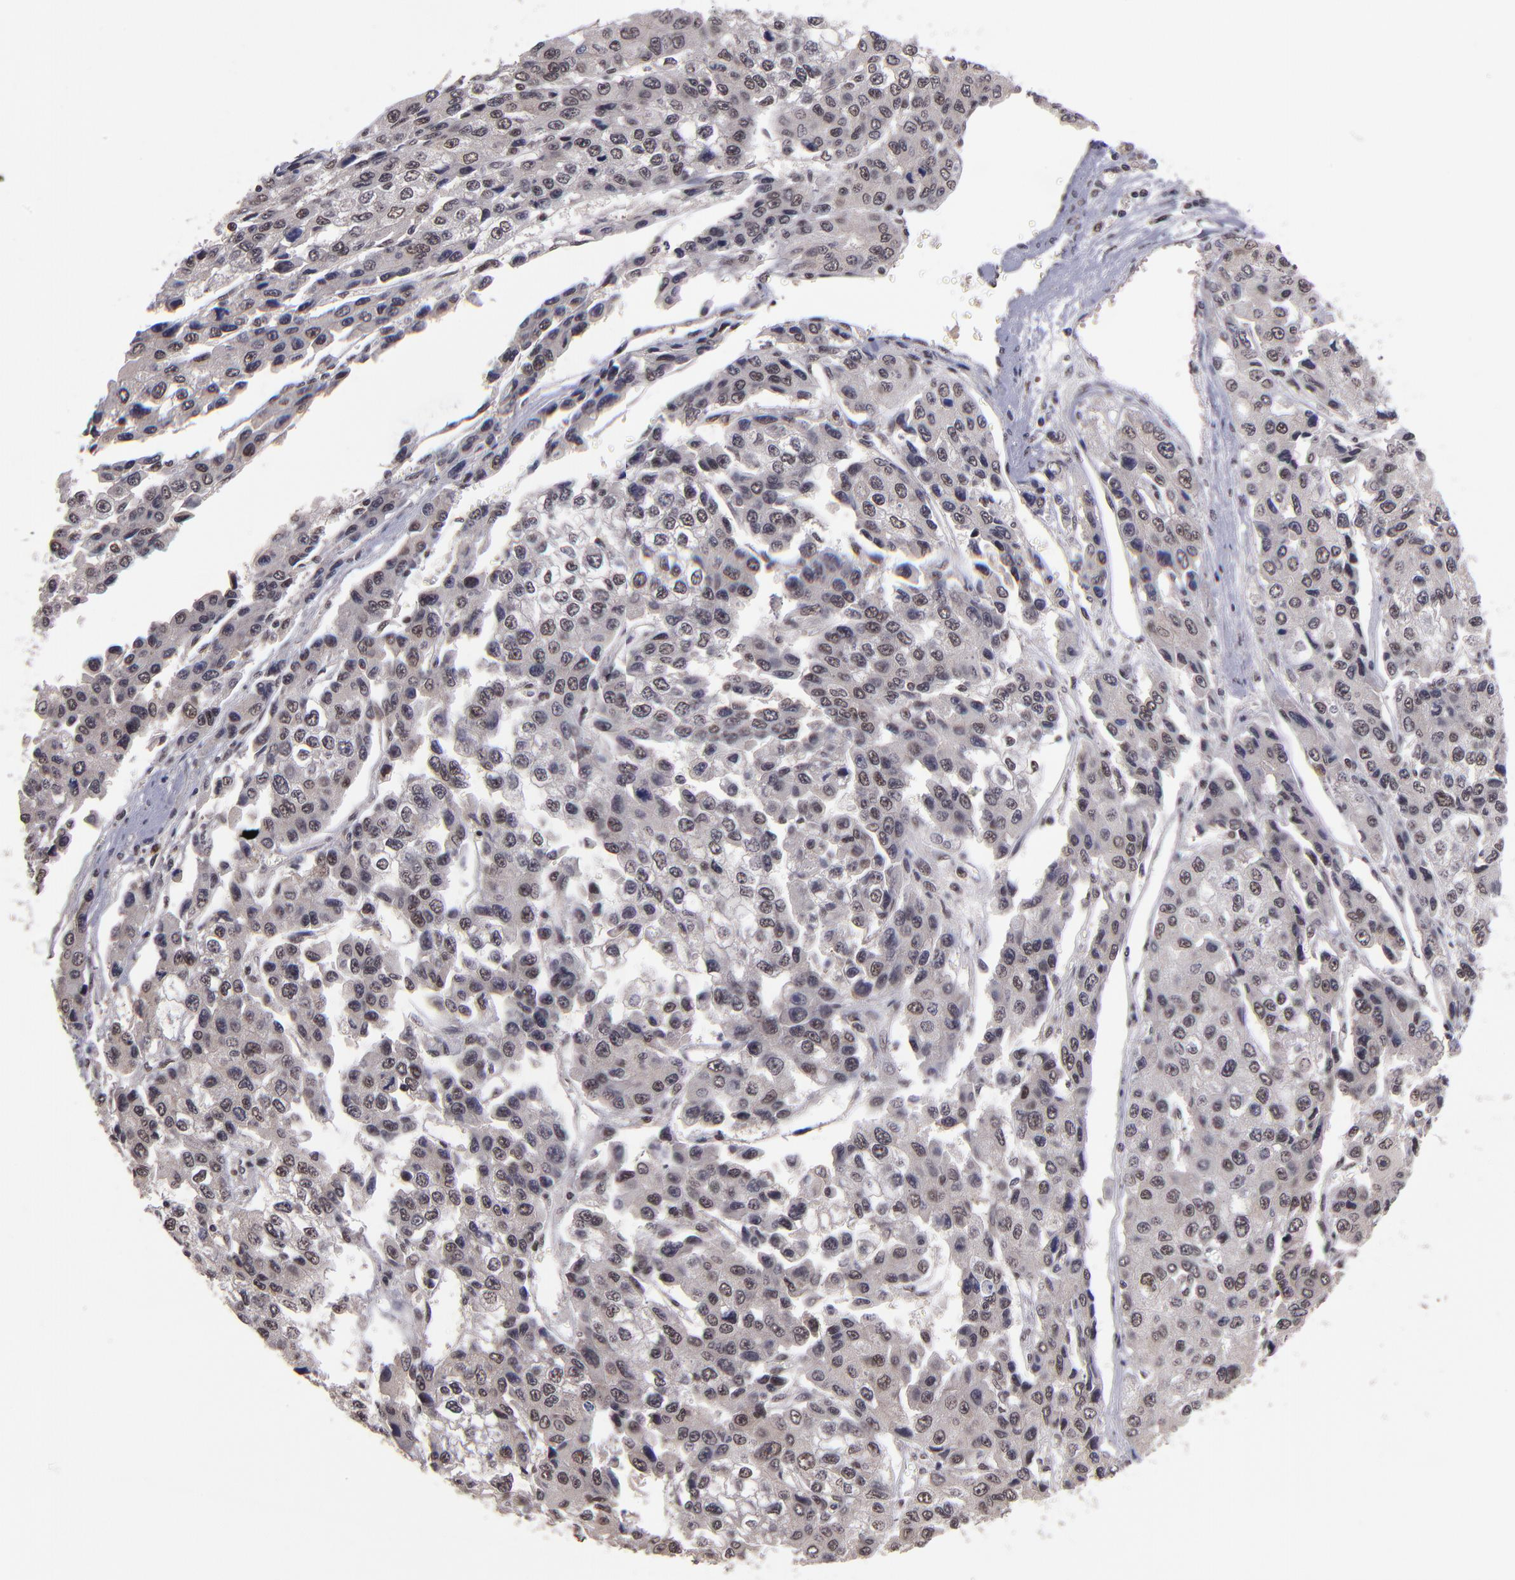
{"staining": {"intensity": "moderate", "quantity": "25%-75%", "location": "nuclear"}, "tissue": "liver cancer", "cell_type": "Tumor cells", "image_type": "cancer", "snomed": [{"axis": "morphology", "description": "Carcinoma, Hepatocellular, NOS"}, {"axis": "topography", "description": "Liver"}], "caption": "Liver cancer tissue displays moderate nuclear expression in approximately 25%-75% of tumor cells", "gene": "EP300", "patient": {"sex": "female", "age": 66}}